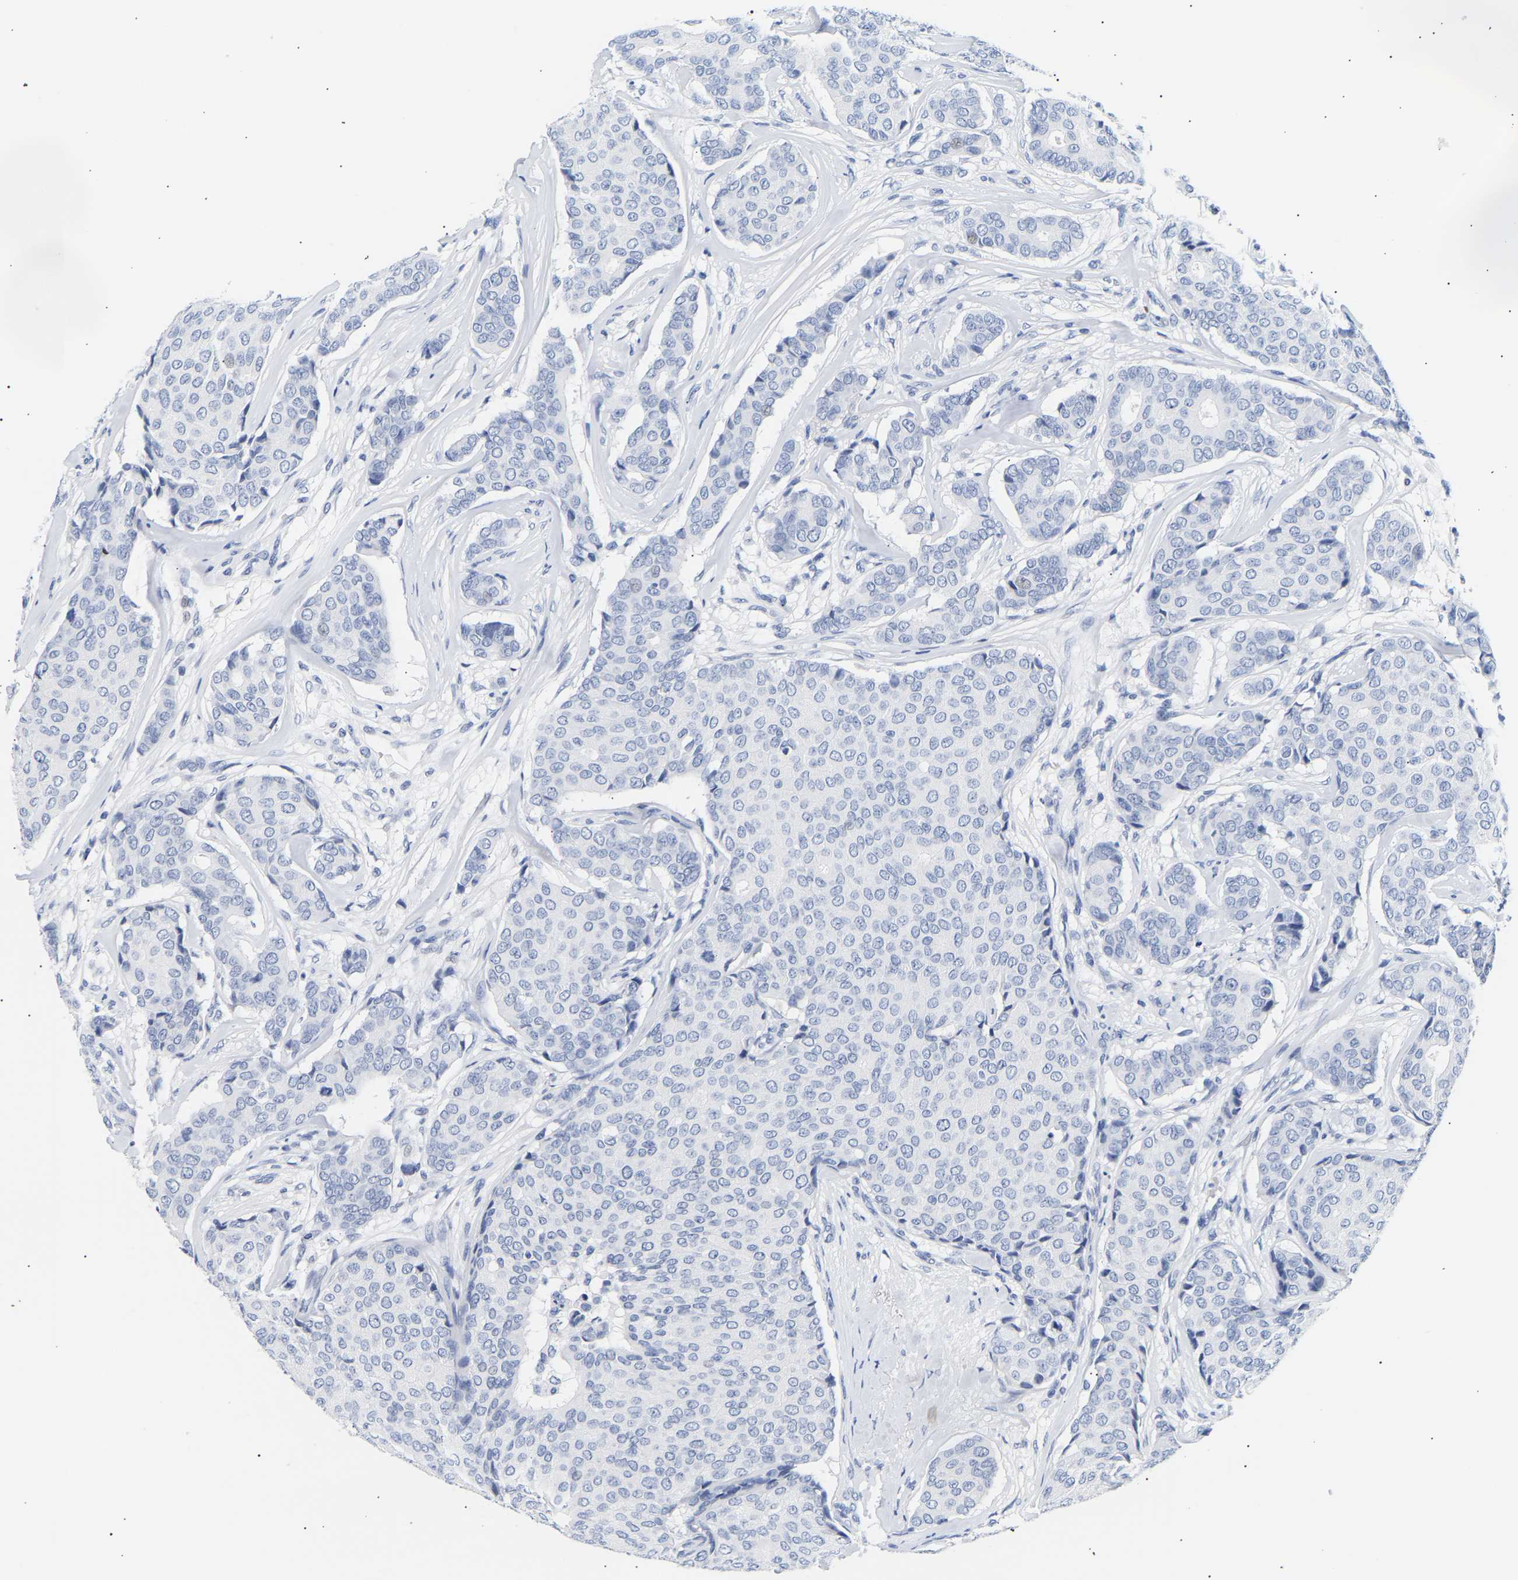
{"staining": {"intensity": "negative", "quantity": "none", "location": "none"}, "tissue": "breast cancer", "cell_type": "Tumor cells", "image_type": "cancer", "snomed": [{"axis": "morphology", "description": "Duct carcinoma"}, {"axis": "topography", "description": "Breast"}], "caption": "The IHC image has no significant staining in tumor cells of breast invasive ductal carcinoma tissue.", "gene": "SPINK2", "patient": {"sex": "female", "age": 75}}